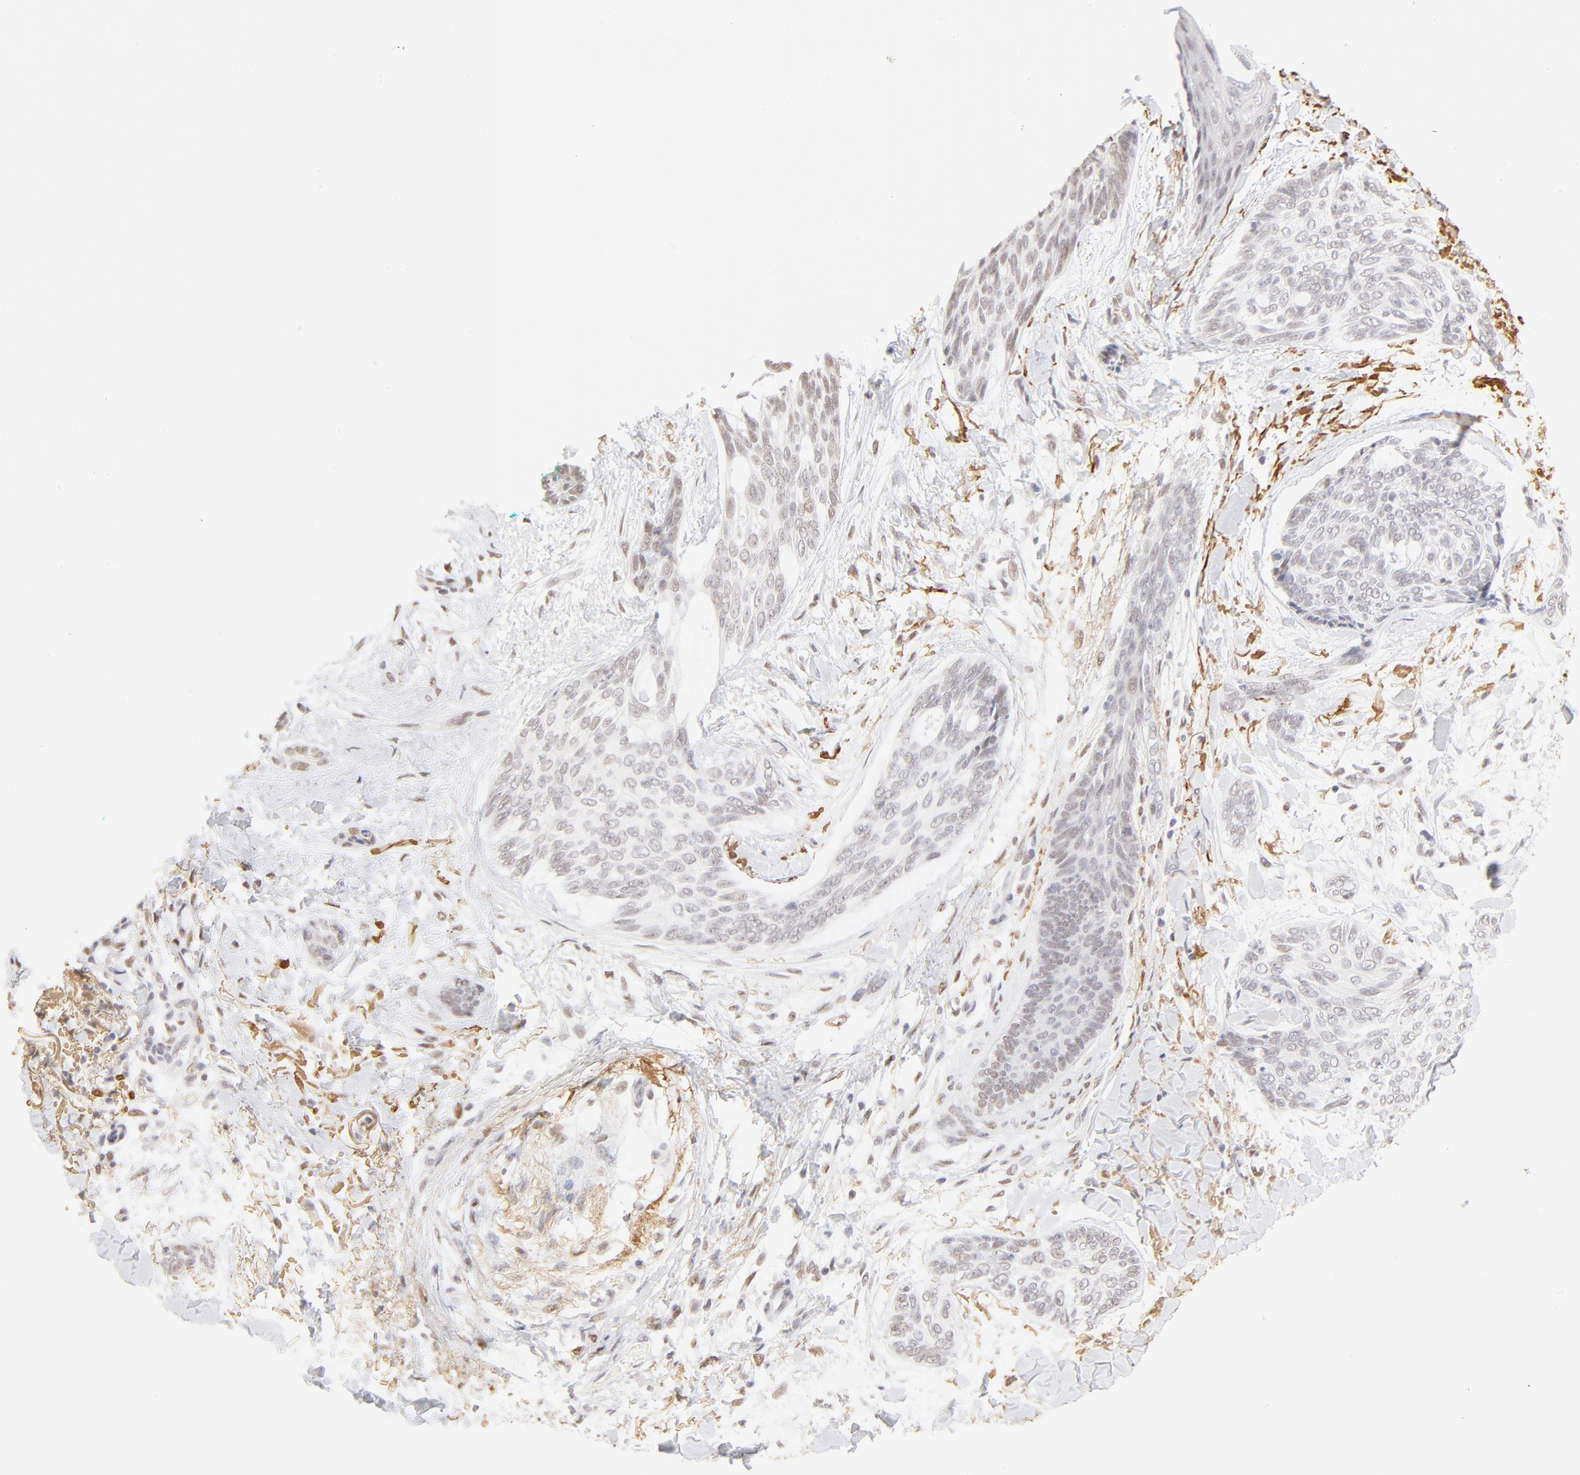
{"staining": {"intensity": "weak", "quantity": "<25%", "location": "nuclear"}, "tissue": "skin cancer", "cell_type": "Tumor cells", "image_type": "cancer", "snomed": [{"axis": "morphology", "description": "Normal tissue, NOS"}, {"axis": "morphology", "description": "Basal cell carcinoma"}, {"axis": "topography", "description": "Skin"}], "caption": "IHC of skin cancer exhibits no expression in tumor cells.", "gene": "PBX1", "patient": {"sex": "female", "age": 71}}